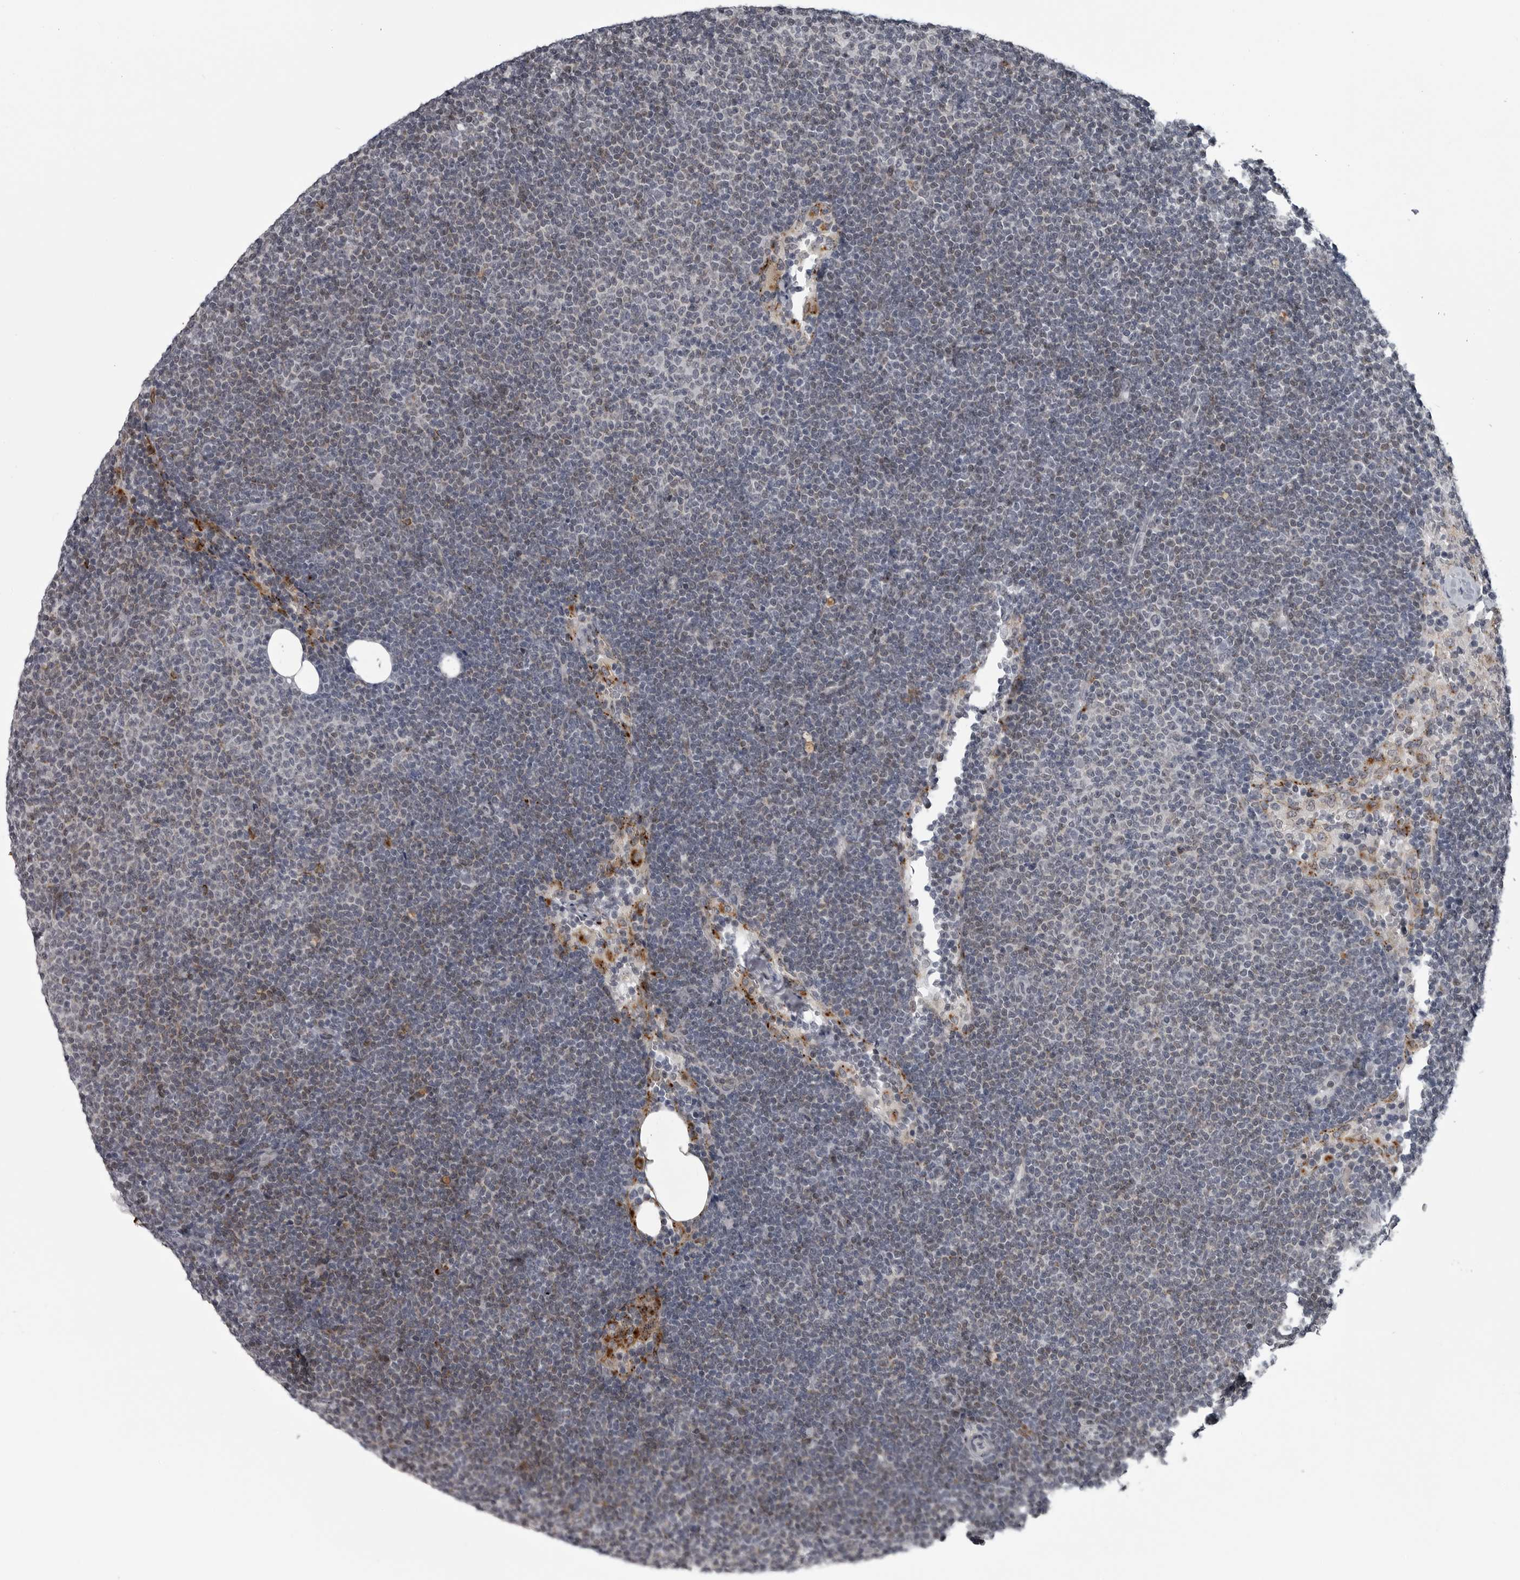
{"staining": {"intensity": "weak", "quantity": "<25%", "location": "nuclear"}, "tissue": "lymphoma", "cell_type": "Tumor cells", "image_type": "cancer", "snomed": [{"axis": "morphology", "description": "Malignant lymphoma, non-Hodgkin's type, Low grade"}, {"axis": "topography", "description": "Lymph node"}], "caption": "The image displays no staining of tumor cells in lymphoma.", "gene": "LYSMD1", "patient": {"sex": "female", "age": 53}}